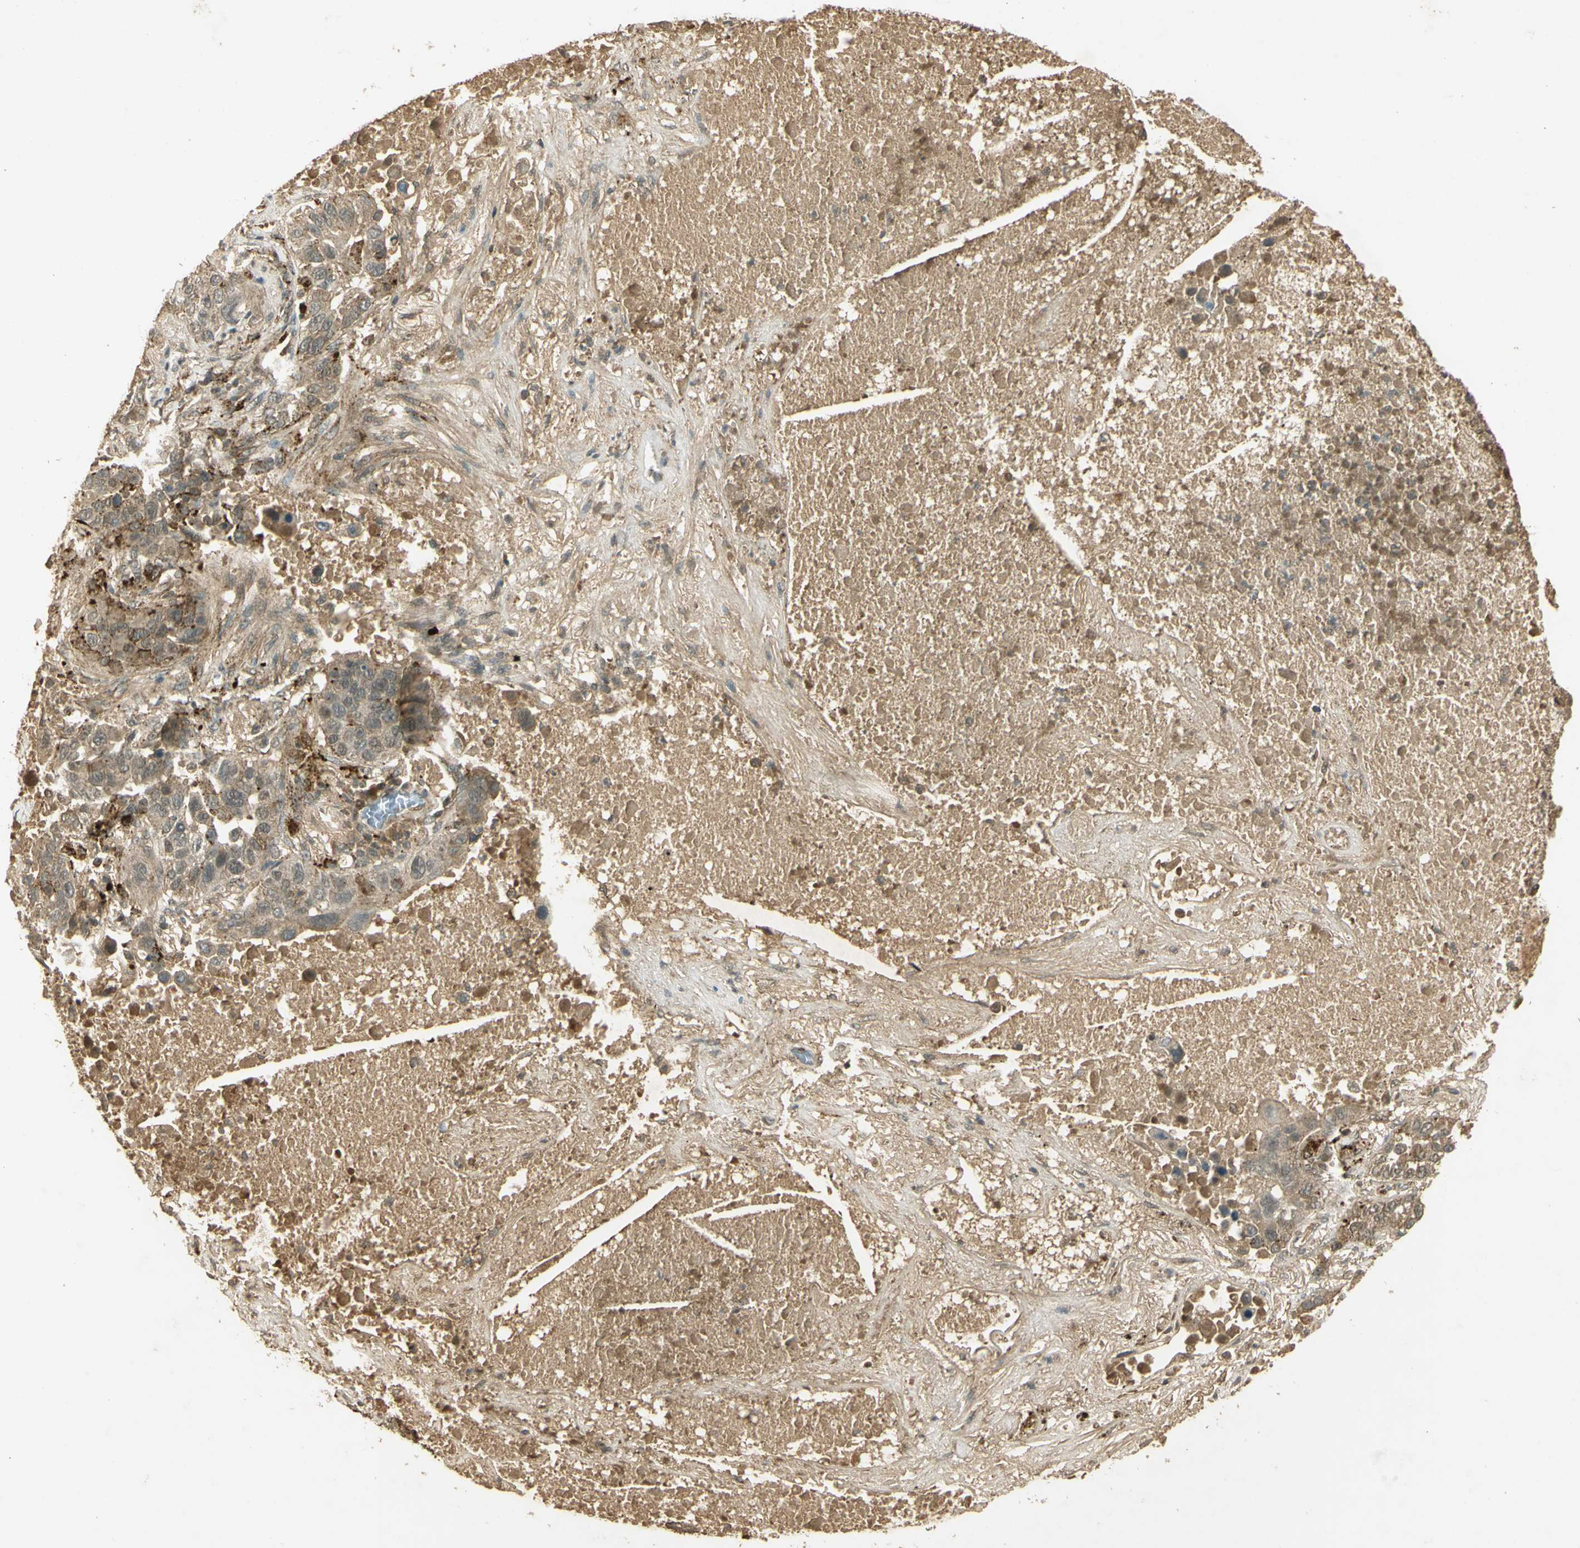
{"staining": {"intensity": "moderate", "quantity": "<25%", "location": "cytoplasmic/membranous"}, "tissue": "lung cancer", "cell_type": "Tumor cells", "image_type": "cancer", "snomed": [{"axis": "morphology", "description": "Squamous cell carcinoma, NOS"}, {"axis": "topography", "description": "Lung"}], "caption": "Immunohistochemical staining of human lung cancer (squamous cell carcinoma) exhibits low levels of moderate cytoplasmic/membranous staining in about <25% of tumor cells. Using DAB (3,3'-diaminobenzidine) (brown) and hematoxylin (blue) stains, captured at high magnification using brightfield microscopy.", "gene": "GMEB2", "patient": {"sex": "male", "age": 57}}